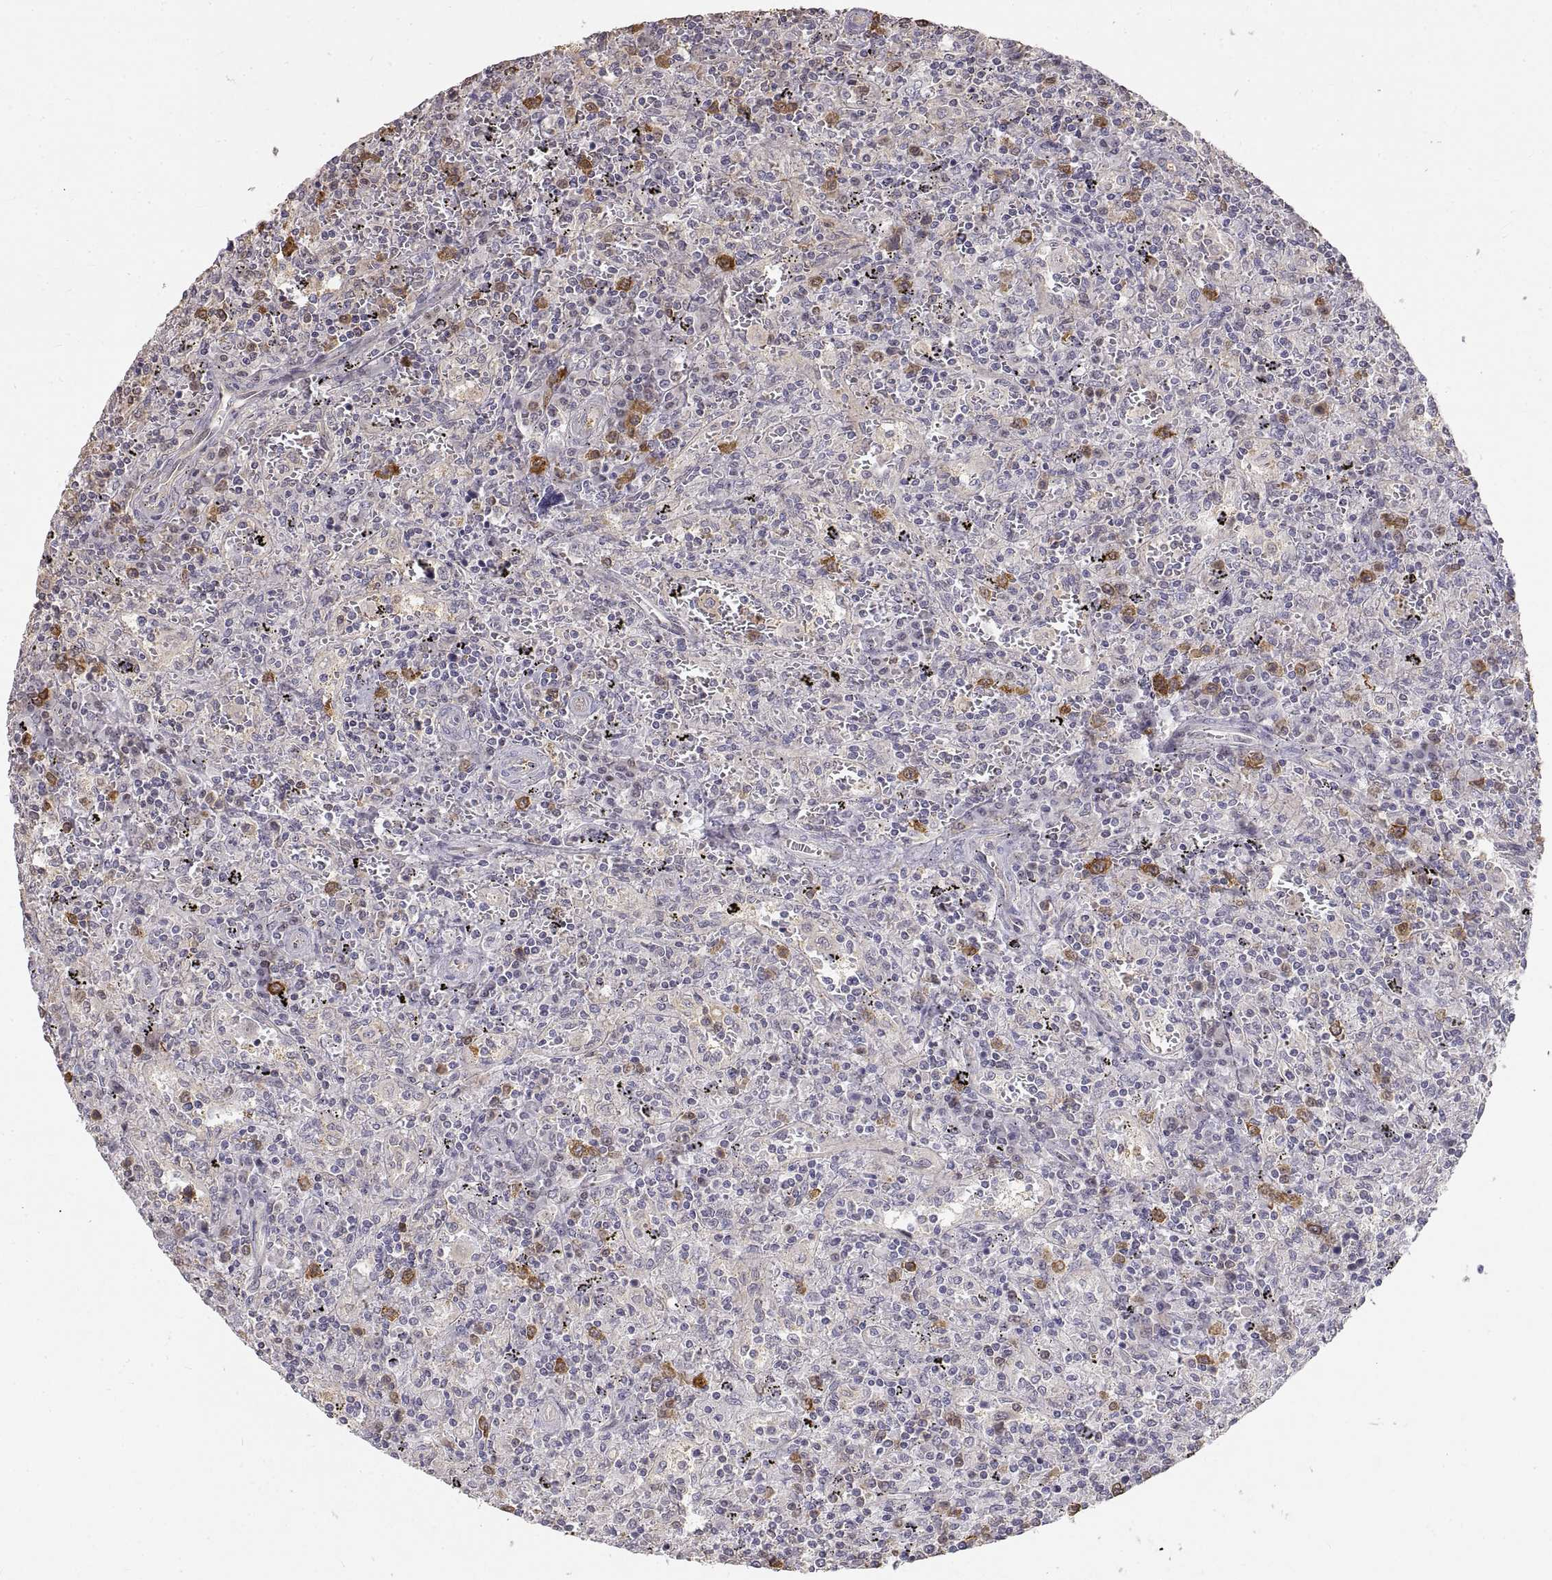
{"staining": {"intensity": "negative", "quantity": "none", "location": "none"}, "tissue": "lymphoma", "cell_type": "Tumor cells", "image_type": "cancer", "snomed": [{"axis": "morphology", "description": "Malignant lymphoma, non-Hodgkin's type, Low grade"}, {"axis": "topography", "description": "Spleen"}], "caption": "A photomicrograph of malignant lymphoma, non-Hodgkin's type (low-grade) stained for a protein displays no brown staining in tumor cells.", "gene": "HSP90AB1", "patient": {"sex": "male", "age": 62}}